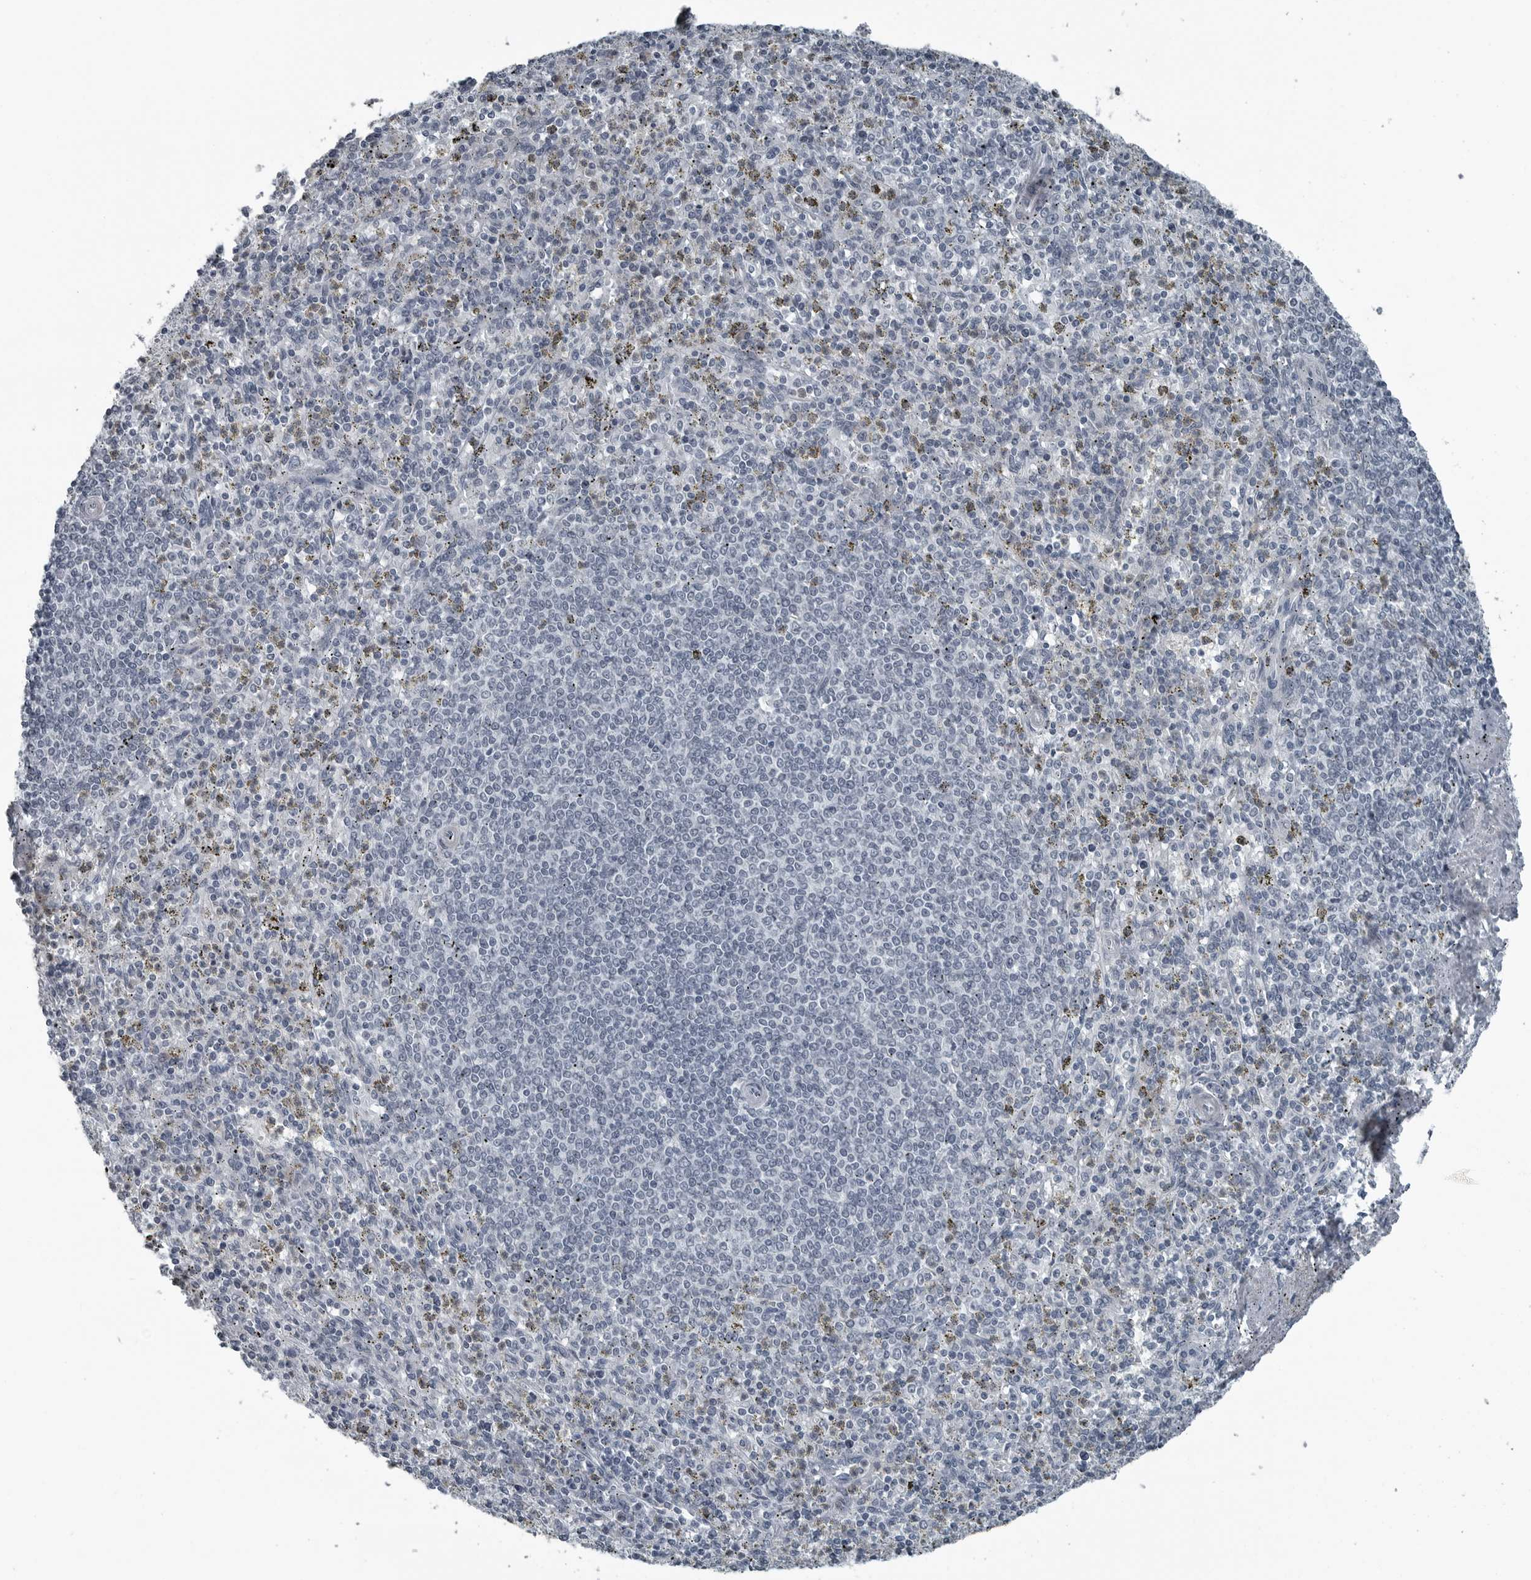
{"staining": {"intensity": "negative", "quantity": "none", "location": "none"}, "tissue": "spleen", "cell_type": "Cells in red pulp", "image_type": "normal", "snomed": [{"axis": "morphology", "description": "Normal tissue, NOS"}, {"axis": "topography", "description": "Spleen"}], "caption": "Micrograph shows no protein expression in cells in red pulp of benign spleen.", "gene": "DNAAF11", "patient": {"sex": "male", "age": 72}}